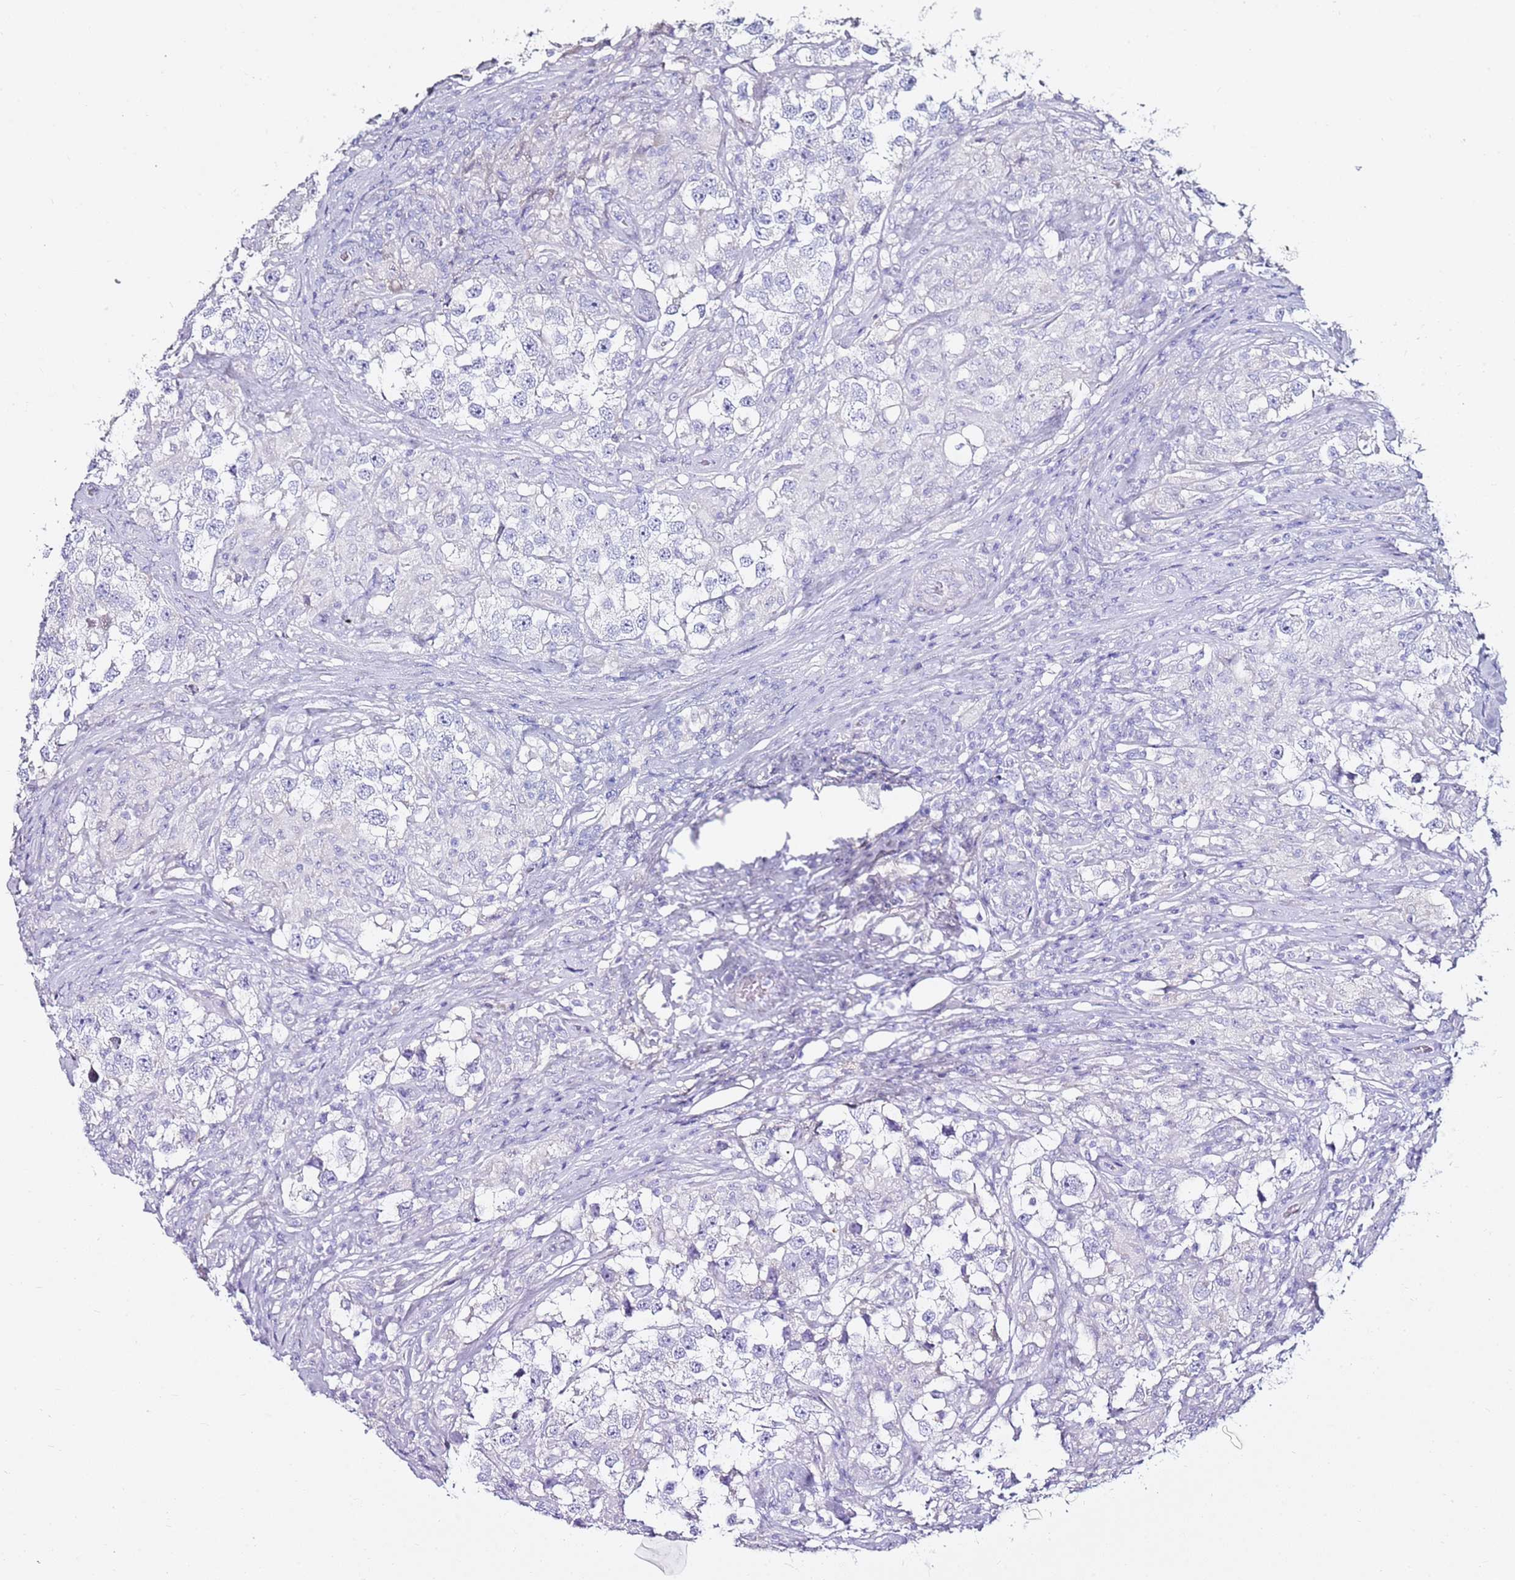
{"staining": {"intensity": "negative", "quantity": "none", "location": "none"}, "tissue": "testis cancer", "cell_type": "Tumor cells", "image_type": "cancer", "snomed": [{"axis": "morphology", "description": "Seminoma, NOS"}, {"axis": "topography", "description": "Testis"}], "caption": "A high-resolution histopathology image shows IHC staining of seminoma (testis), which exhibits no significant expression in tumor cells.", "gene": "MYBPC3", "patient": {"sex": "male", "age": 46}}